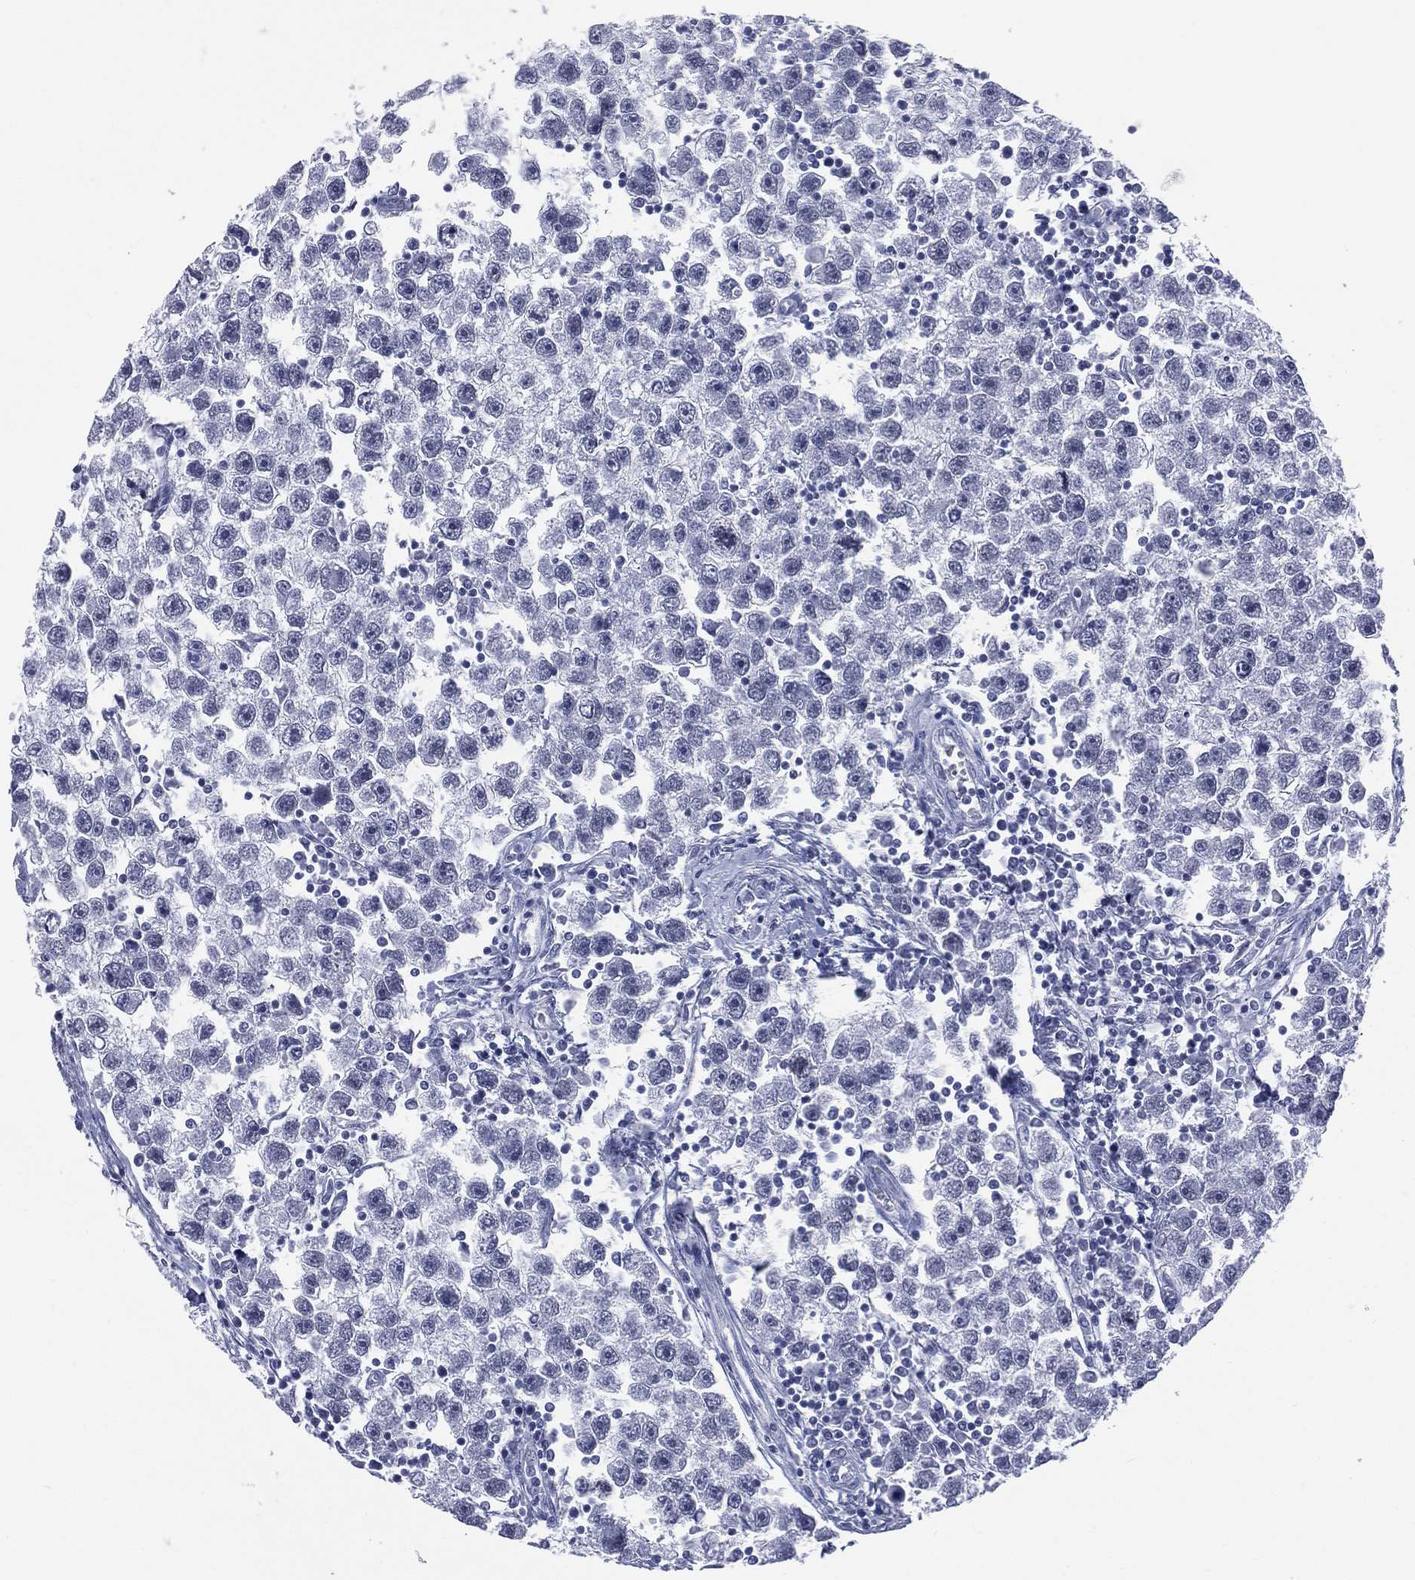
{"staining": {"intensity": "negative", "quantity": "none", "location": "none"}, "tissue": "testis cancer", "cell_type": "Tumor cells", "image_type": "cancer", "snomed": [{"axis": "morphology", "description": "Seminoma, NOS"}, {"axis": "topography", "description": "Testis"}], "caption": "A high-resolution photomicrograph shows immunohistochemistry (IHC) staining of seminoma (testis), which demonstrates no significant expression in tumor cells.", "gene": "MLLT10", "patient": {"sex": "male", "age": 30}}